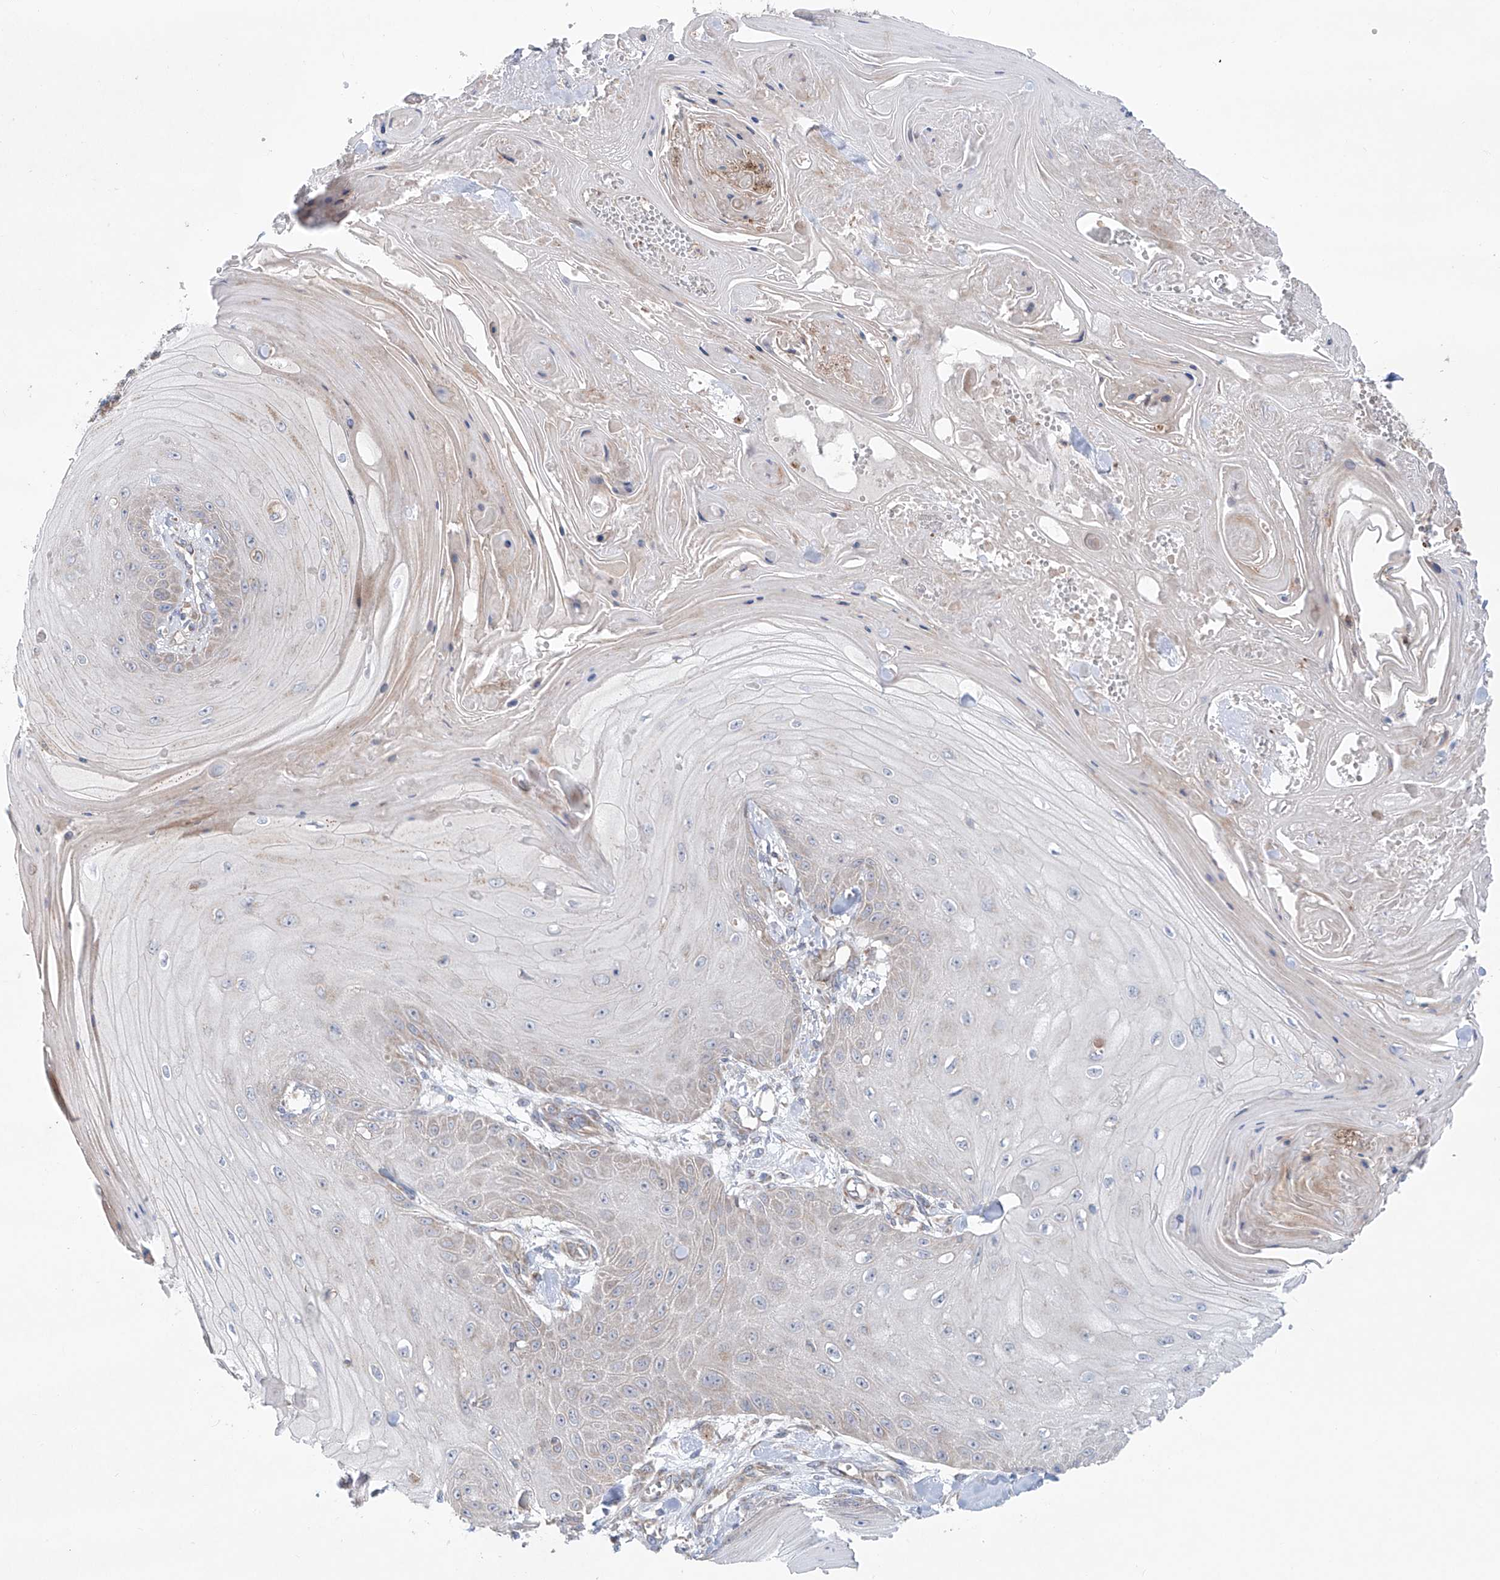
{"staining": {"intensity": "negative", "quantity": "none", "location": "none"}, "tissue": "skin cancer", "cell_type": "Tumor cells", "image_type": "cancer", "snomed": [{"axis": "morphology", "description": "Squamous cell carcinoma, NOS"}, {"axis": "topography", "description": "Skin"}], "caption": "Tumor cells are negative for protein expression in human skin squamous cell carcinoma.", "gene": "KLC4", "patient": {"sex": "male", "age": 74}}